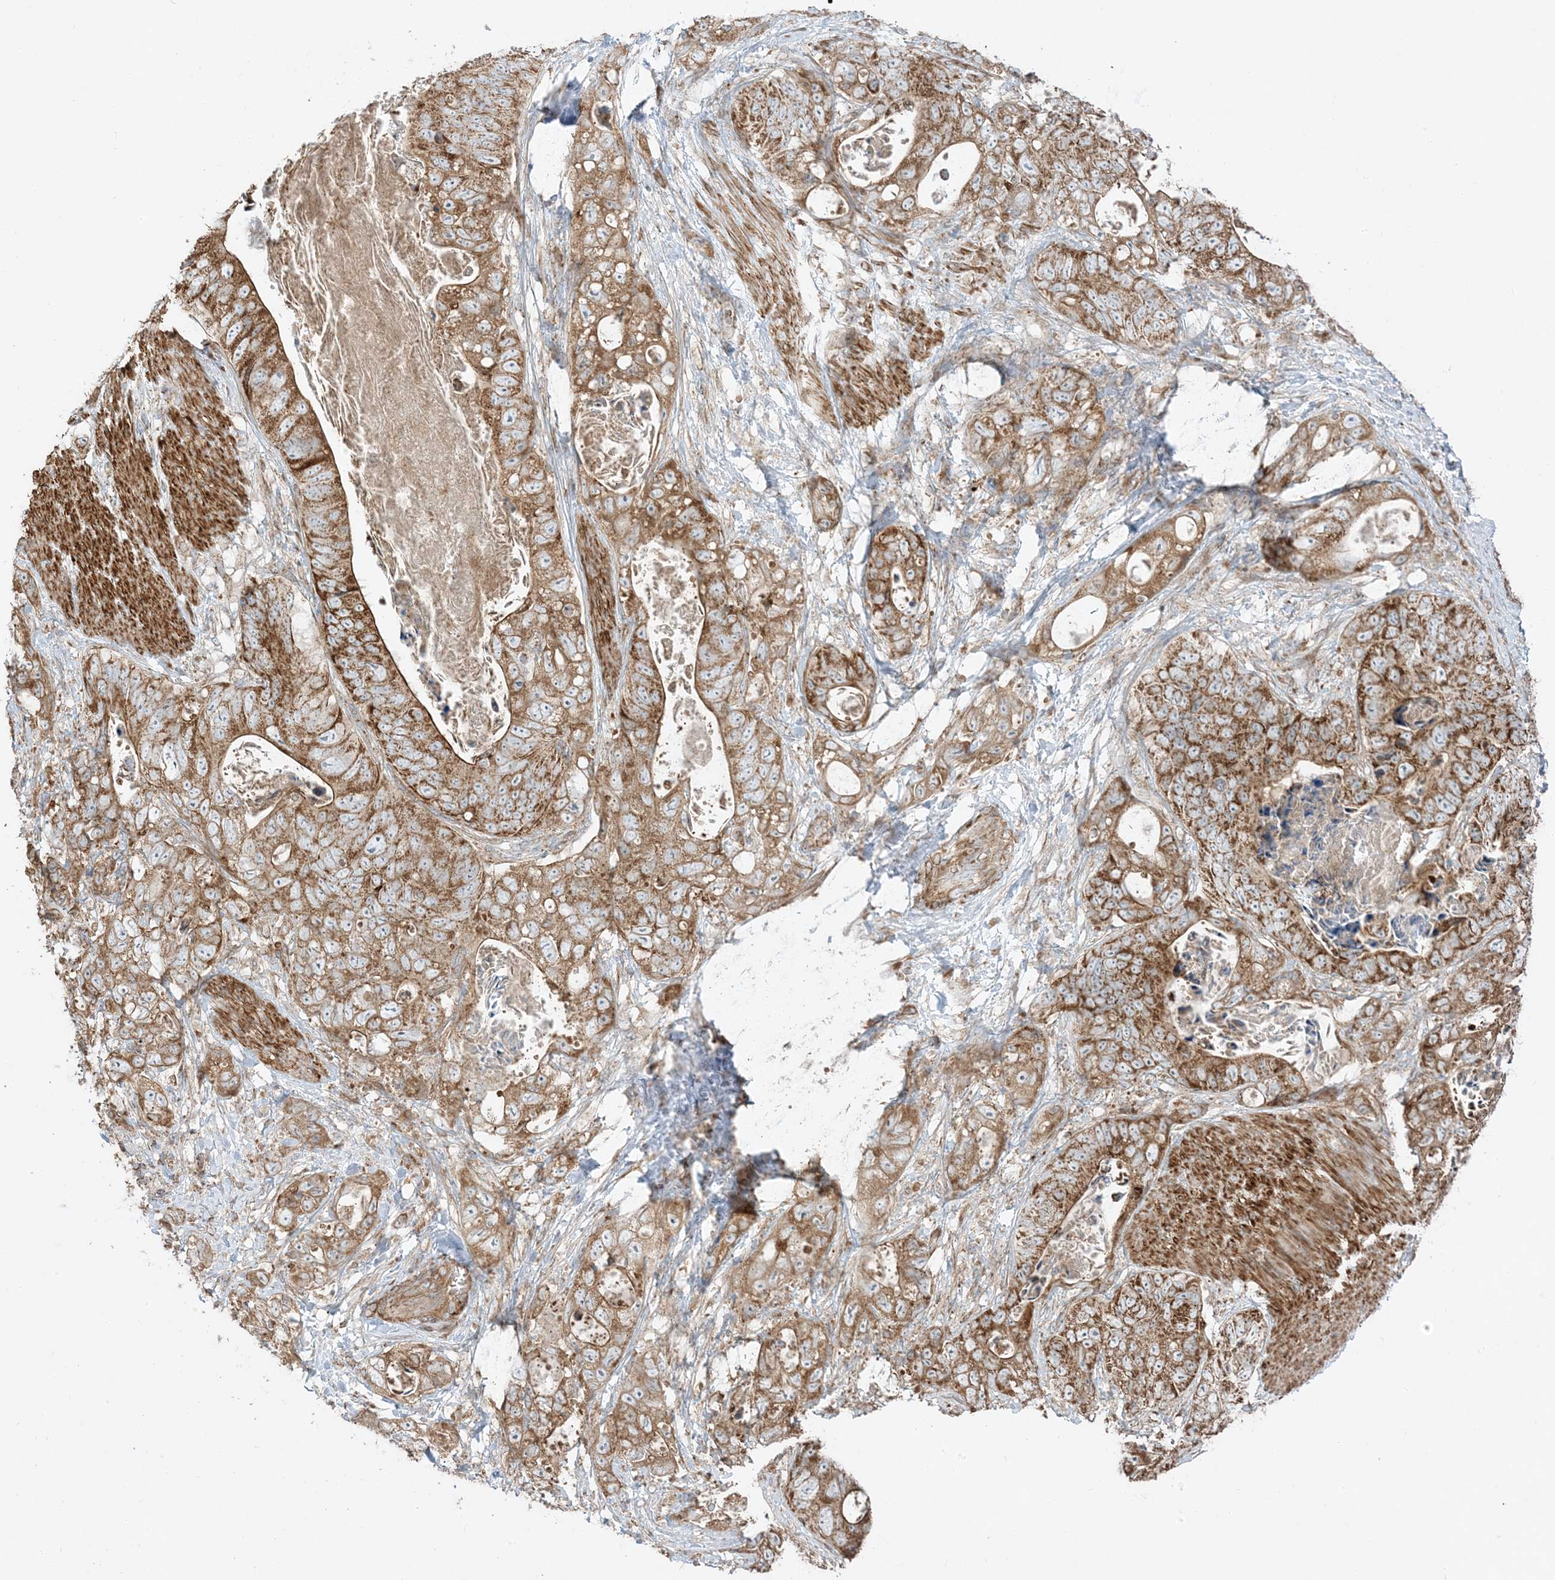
{"staining": {"intensity": "moderate", "quantity": ">75%", "location": "cytoplasmic/membranous"}, "tissue": "stomach cancer", "cell_type": "Tumor cells", "image_type": "cancer", "snomed": [{"axis": "morphology", "description": "Normal tissue, NOS"}, {"axis": "morphology", "description": "Adenocarcinoma, NOS"}, {"axis": "topography", "description": "Stomach"}], "caption": "IHC histopathology image of neoplastic tissue: stomach adenocarcinoma stained using immunohistochemistry shows medium levels of moderate protein expression localized specifically in the cytoplasmic/membranous of tumor cells, appearing as a cytoplasmic/membranous brown color.", "gene": "AARS2", "patient": {"sex": "female", "age": 89}}